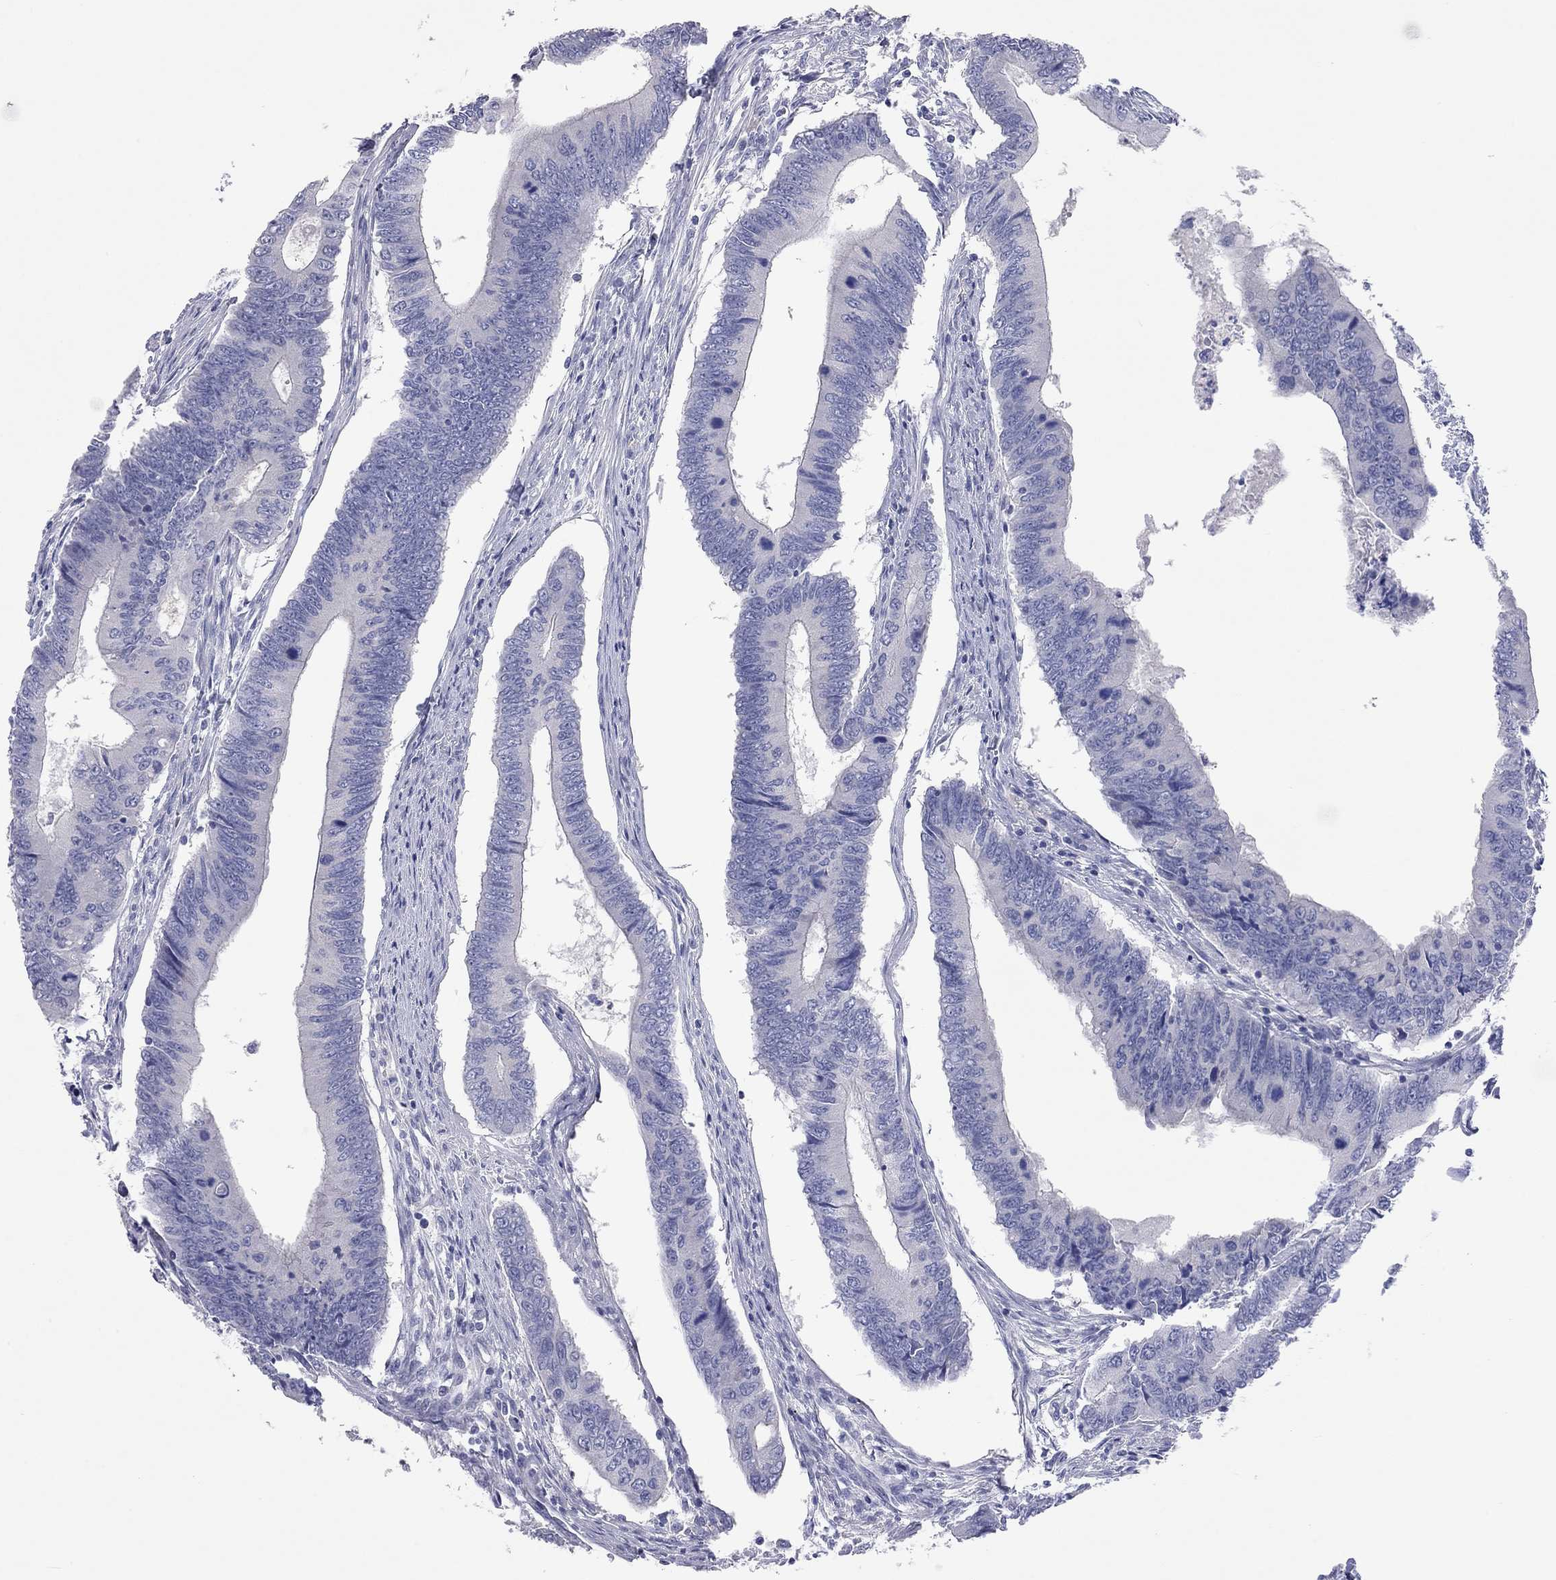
{"staining": {"intensity": "negative", "quantity": "none", "location": "none"}, "tissue": "colorectal cancer", "cell_type": "Tumor cells", "image_type": "cancer", "snomed": [{"axis": "morphology", "description": "Adenocarcinoma, NOS"}, {"axis": "topography", "description": "Colon"}], "caption": "Tumor cells show no significant protein staining in colorectal cancer. (DAB immunohistochemistry, high magnification).", "gene": "KCNB1", "patient": {"sex": "male", "age": 53}}